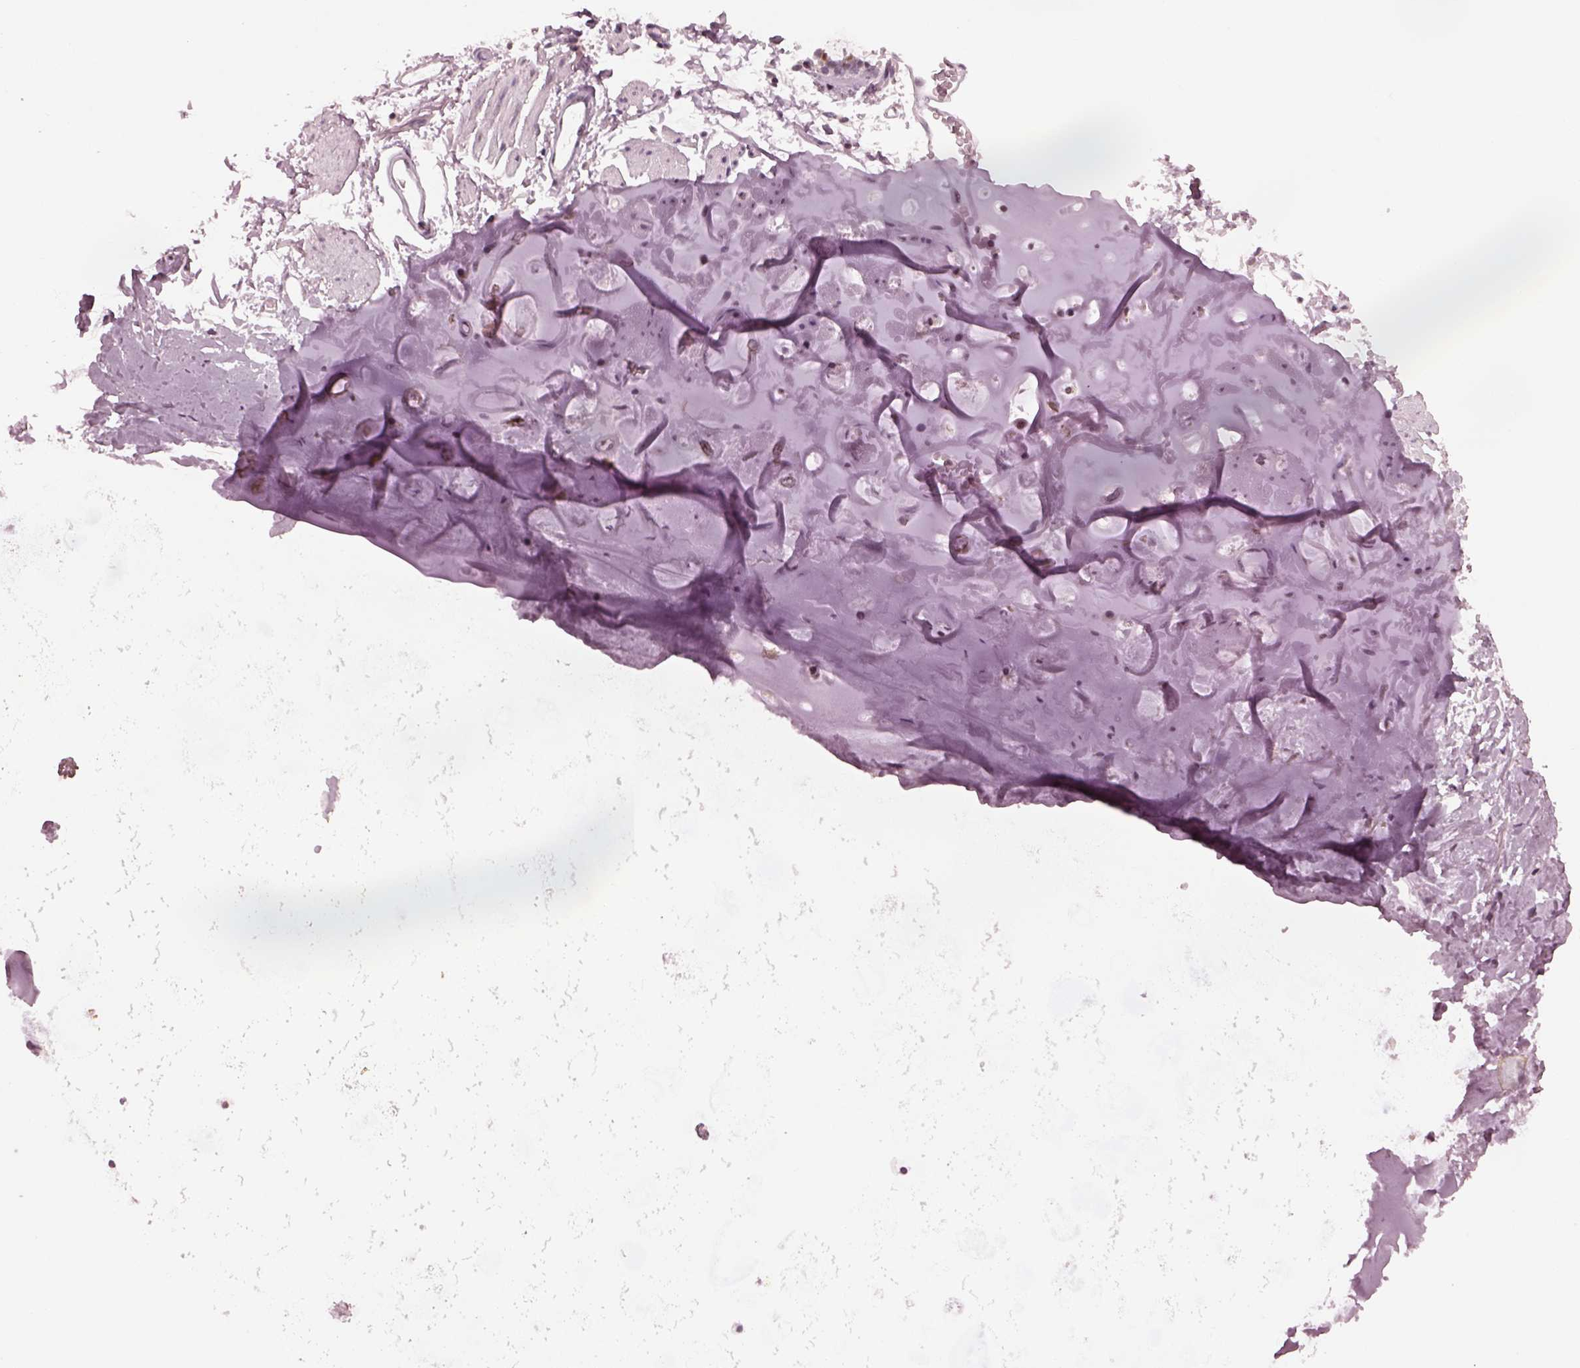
{"staining": {"intensity": "moderate", "quantity": "25%-75%", "location": "cytoplasmic/membranous"}, "tissue": "adipose tissue", "cell_type": "Adipocytes", "image_type": "normal", "snomed": [{"axis": "morphology", "description": "Normal tissue, NOS"}, {"axis": "topography", "description": "Cartilage tissue"}, {"axis": "topography", "description": "Bronchus"}], "caption": "Protein staining of benign adipose tissue reveals moderate cytoplasmic/membranous staining in approximately 25%-75% of adipocytes.", "gene": "RUVBL2", "patient": {"sex": "female", "age": 79}}